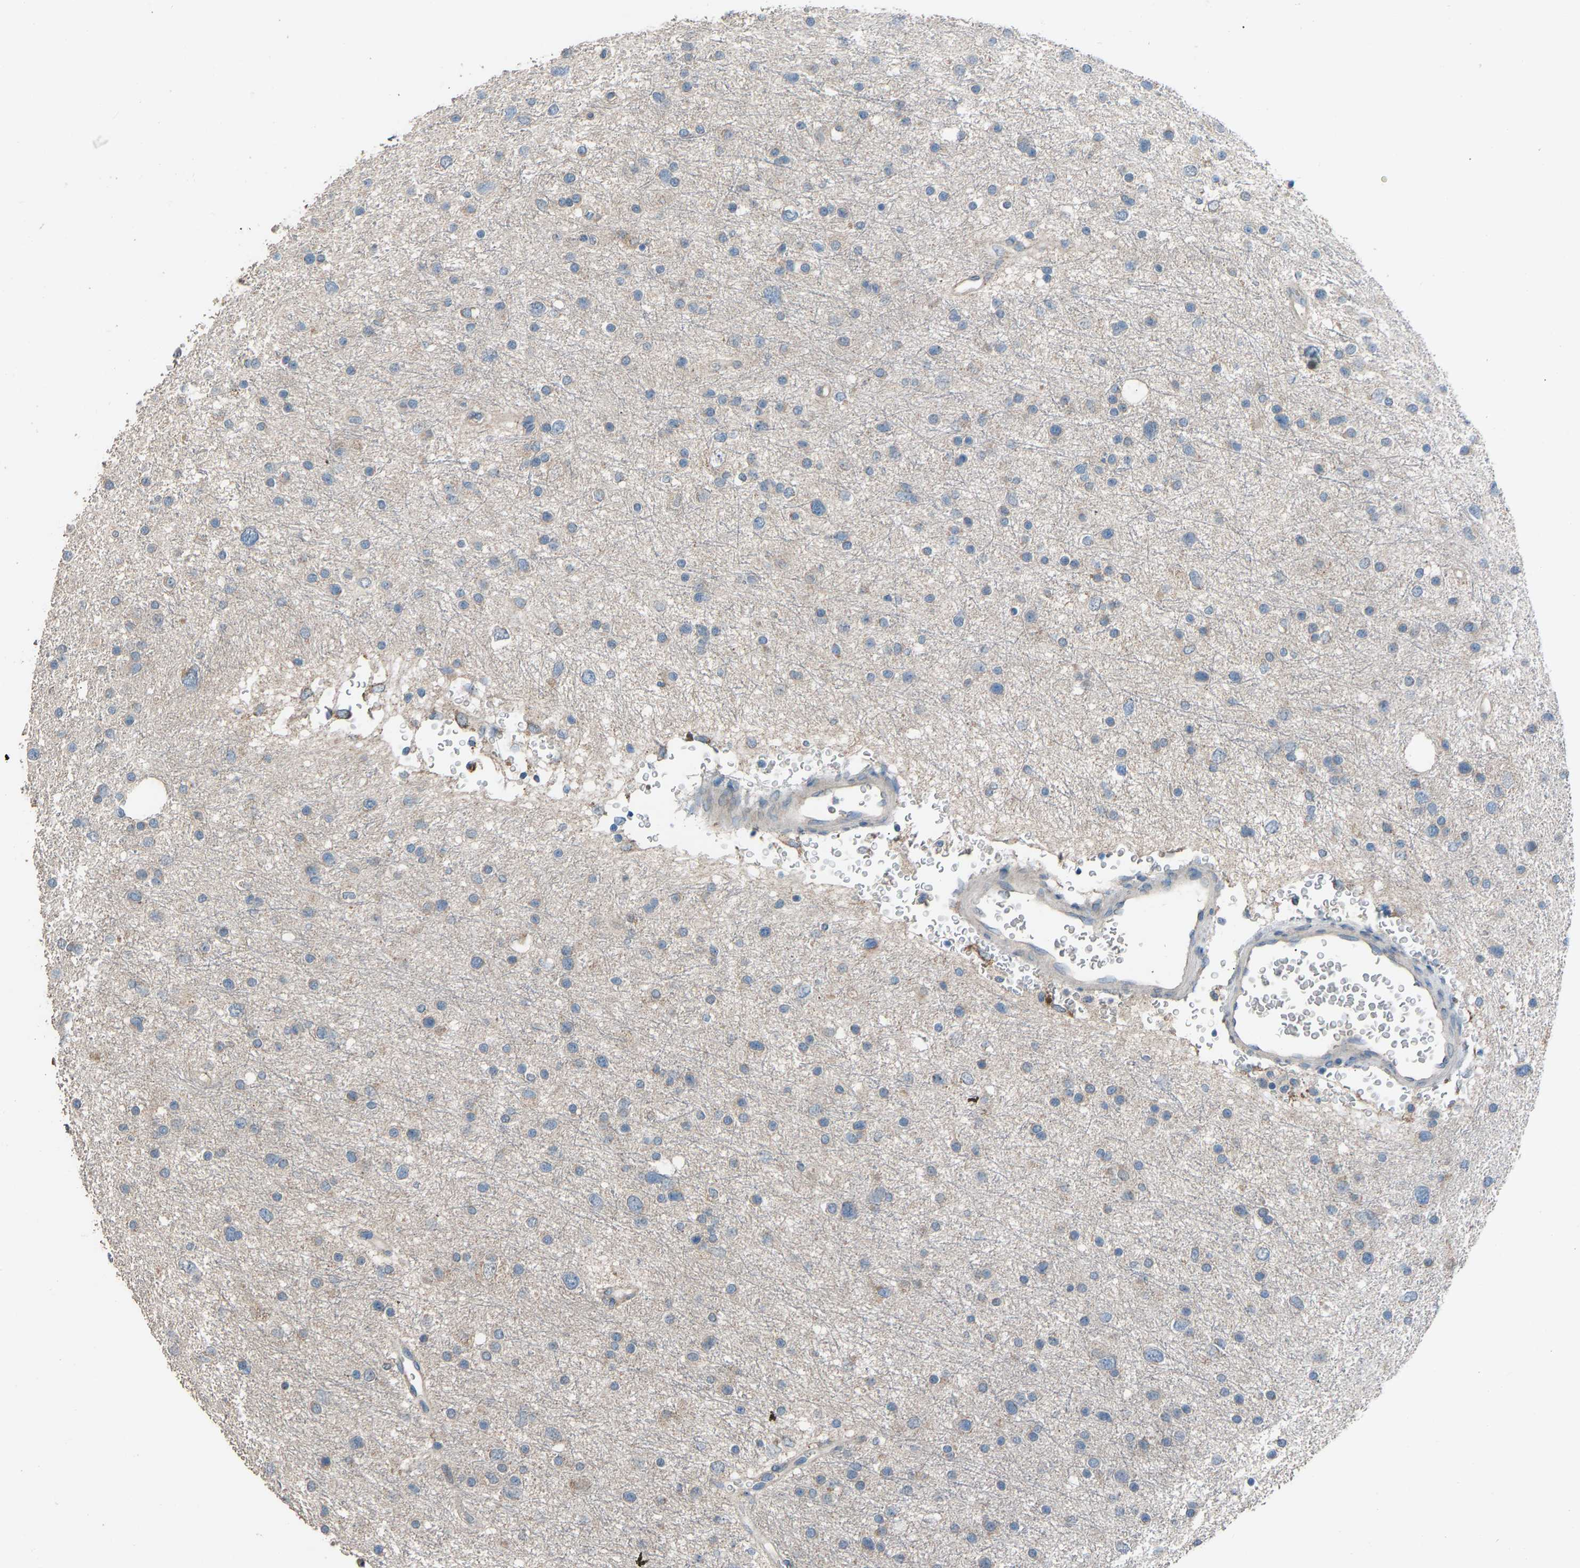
{"staining": {"intensity": "negative", "quantity": "none", "location": "none"}, "tissue": "glioma", "cell_type": "Tumor cells", "image_type": "cancer", "snomed": [{"axis": "morphology", "description": "Glioma, malignant, Low grade"}, {"axis": "topography", "description": "Brain"}], "caption": "The image shows no staining of tumor cells in malignant glioma (low-grade).", "gene": "TGFBR3", "patient": {"sex": "female", "age": 37}}